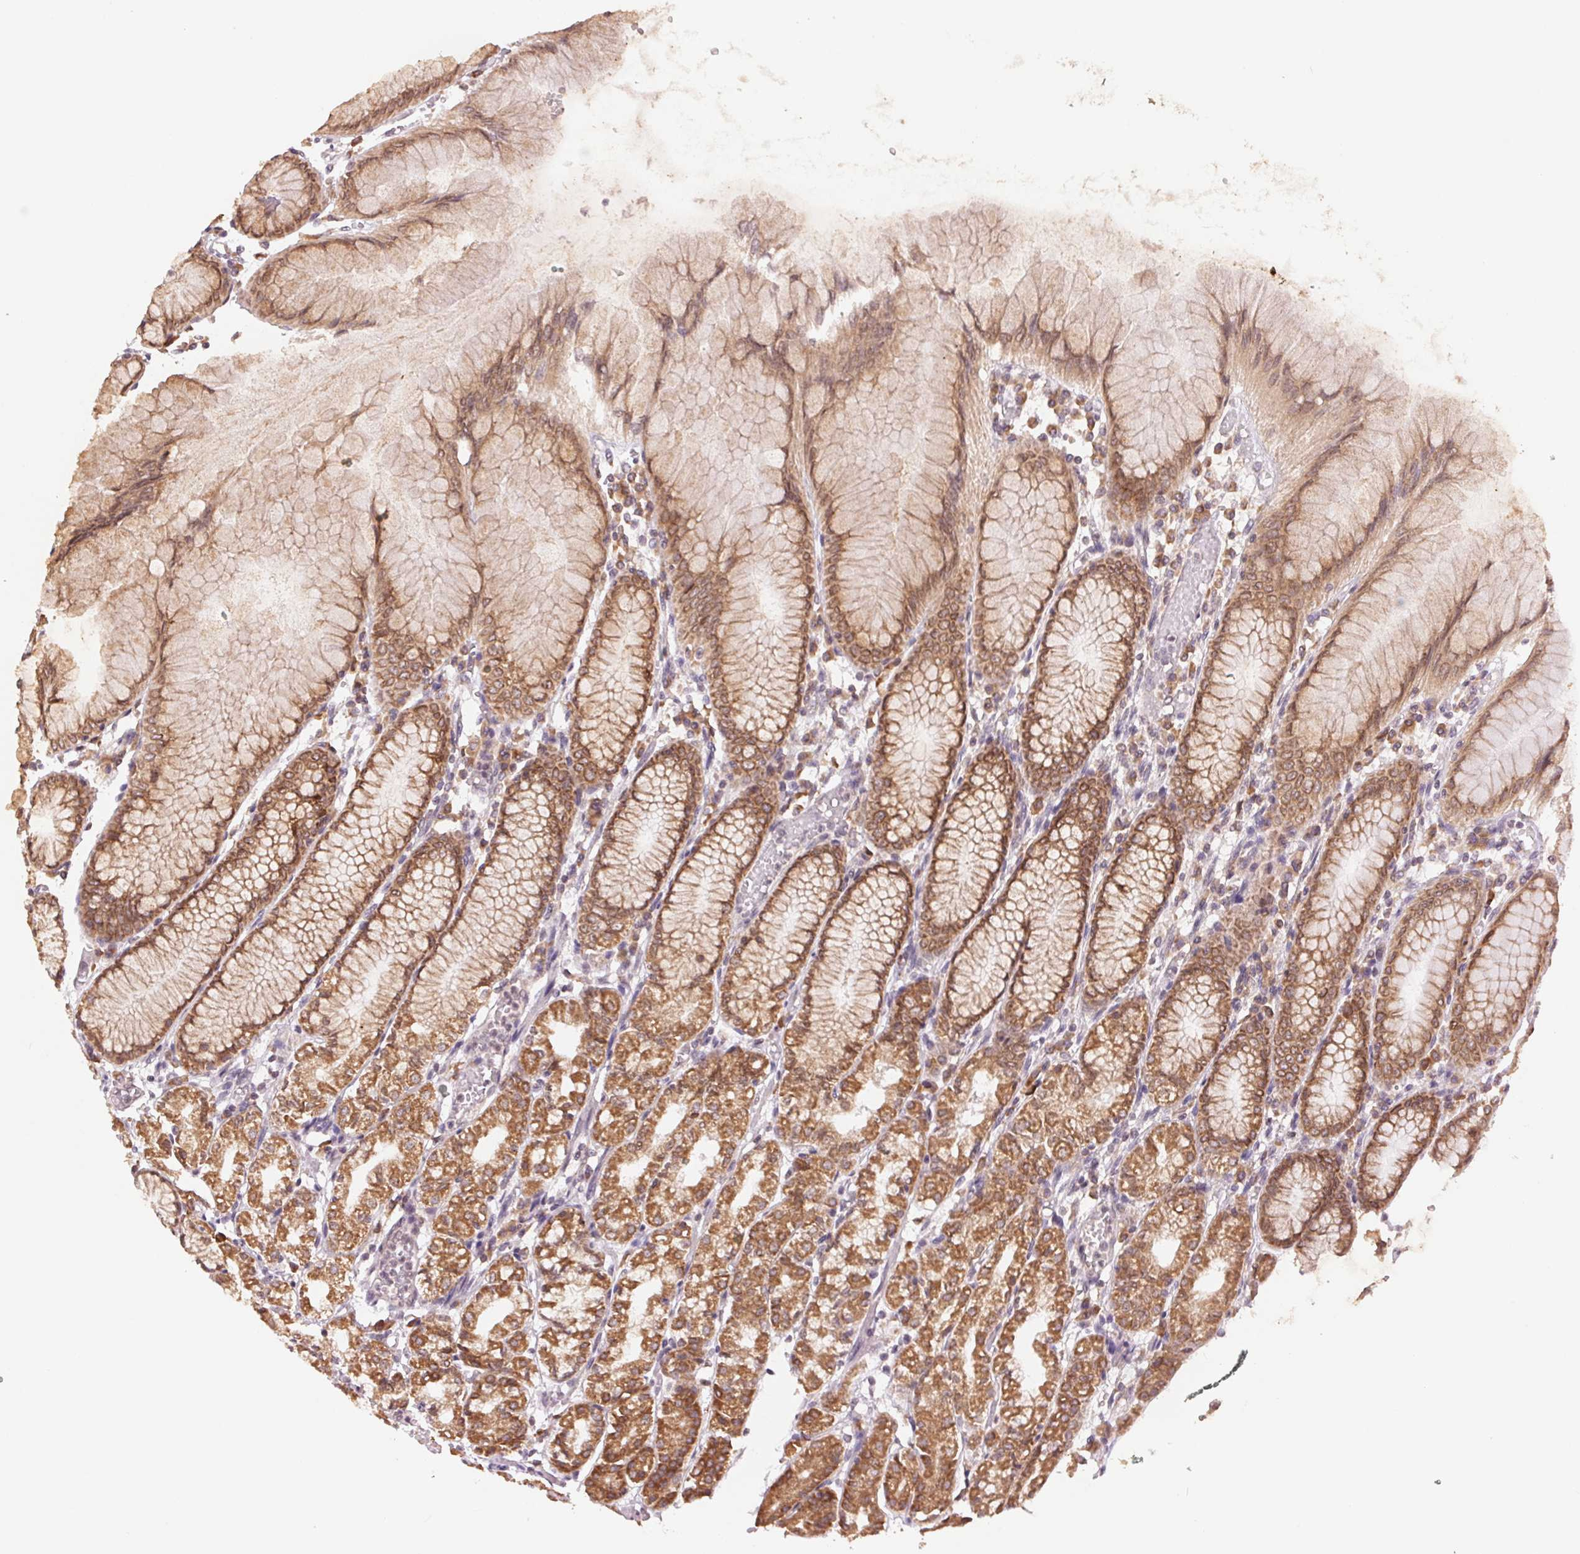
{"staining": {"intensity": "moderate", "quantity": ">75%", "location": "cytoplasmic/membranous"}, "tissue": "stomach", "cell_type": "Glandular cells", "image_type": "normal", "snomed": [{"axis": "morphology", "description": "Normal tissue, NOS"}, {"axis": "topography", "description": "Stomach"}], "caption": "IHC histopathology image of unremarkable human stomach stained for a protein (brown), which demonstrates medium levels of moderate cytoplasmic/membranous staining in about >75% of glandular cells.", "gene": "TECR", "patient": {"sex": "female", "age": 57}}